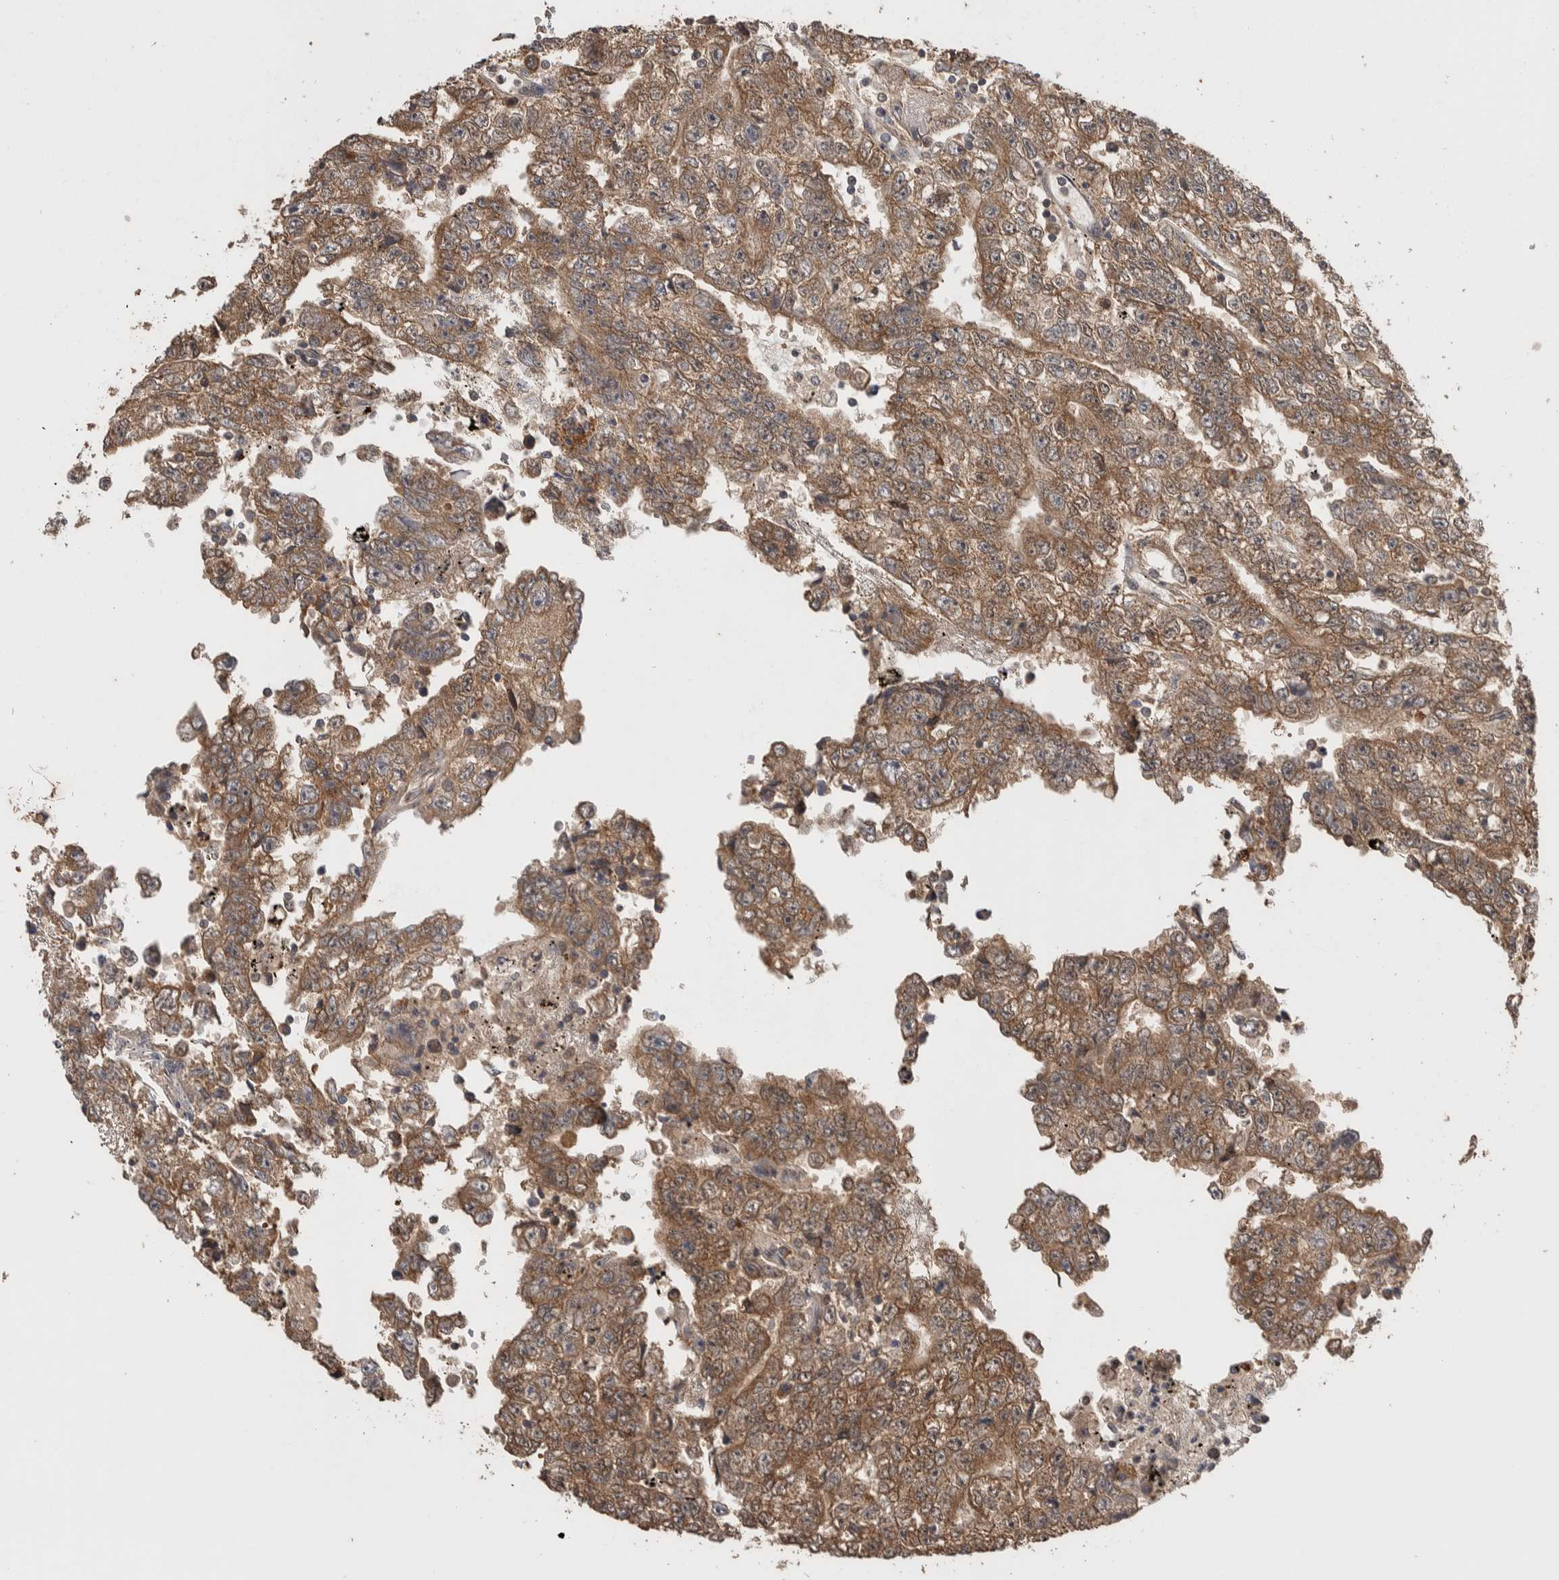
{"staining": {"intensity": "moderate", "quantity": ">75%", "location": "cytoplasmic/membranous"}, "tissue": "testis cancer", "cell_type": "Tumor cells", "image_type": "cancer", "snomed": [{"axis": "morphology", "description": "Carcinoma, Embryonal, NOS"}, {"axis": "topography", "description": "Testis"}], "caption": "A micrograph of human testis cancer (embryonal carcinoma) stained for a protein reveals moderate cytoplasmic/membranous brown staining in tumor cells.", "gene": "DVL2", "patient": {"sex": "male", "age": 25}}